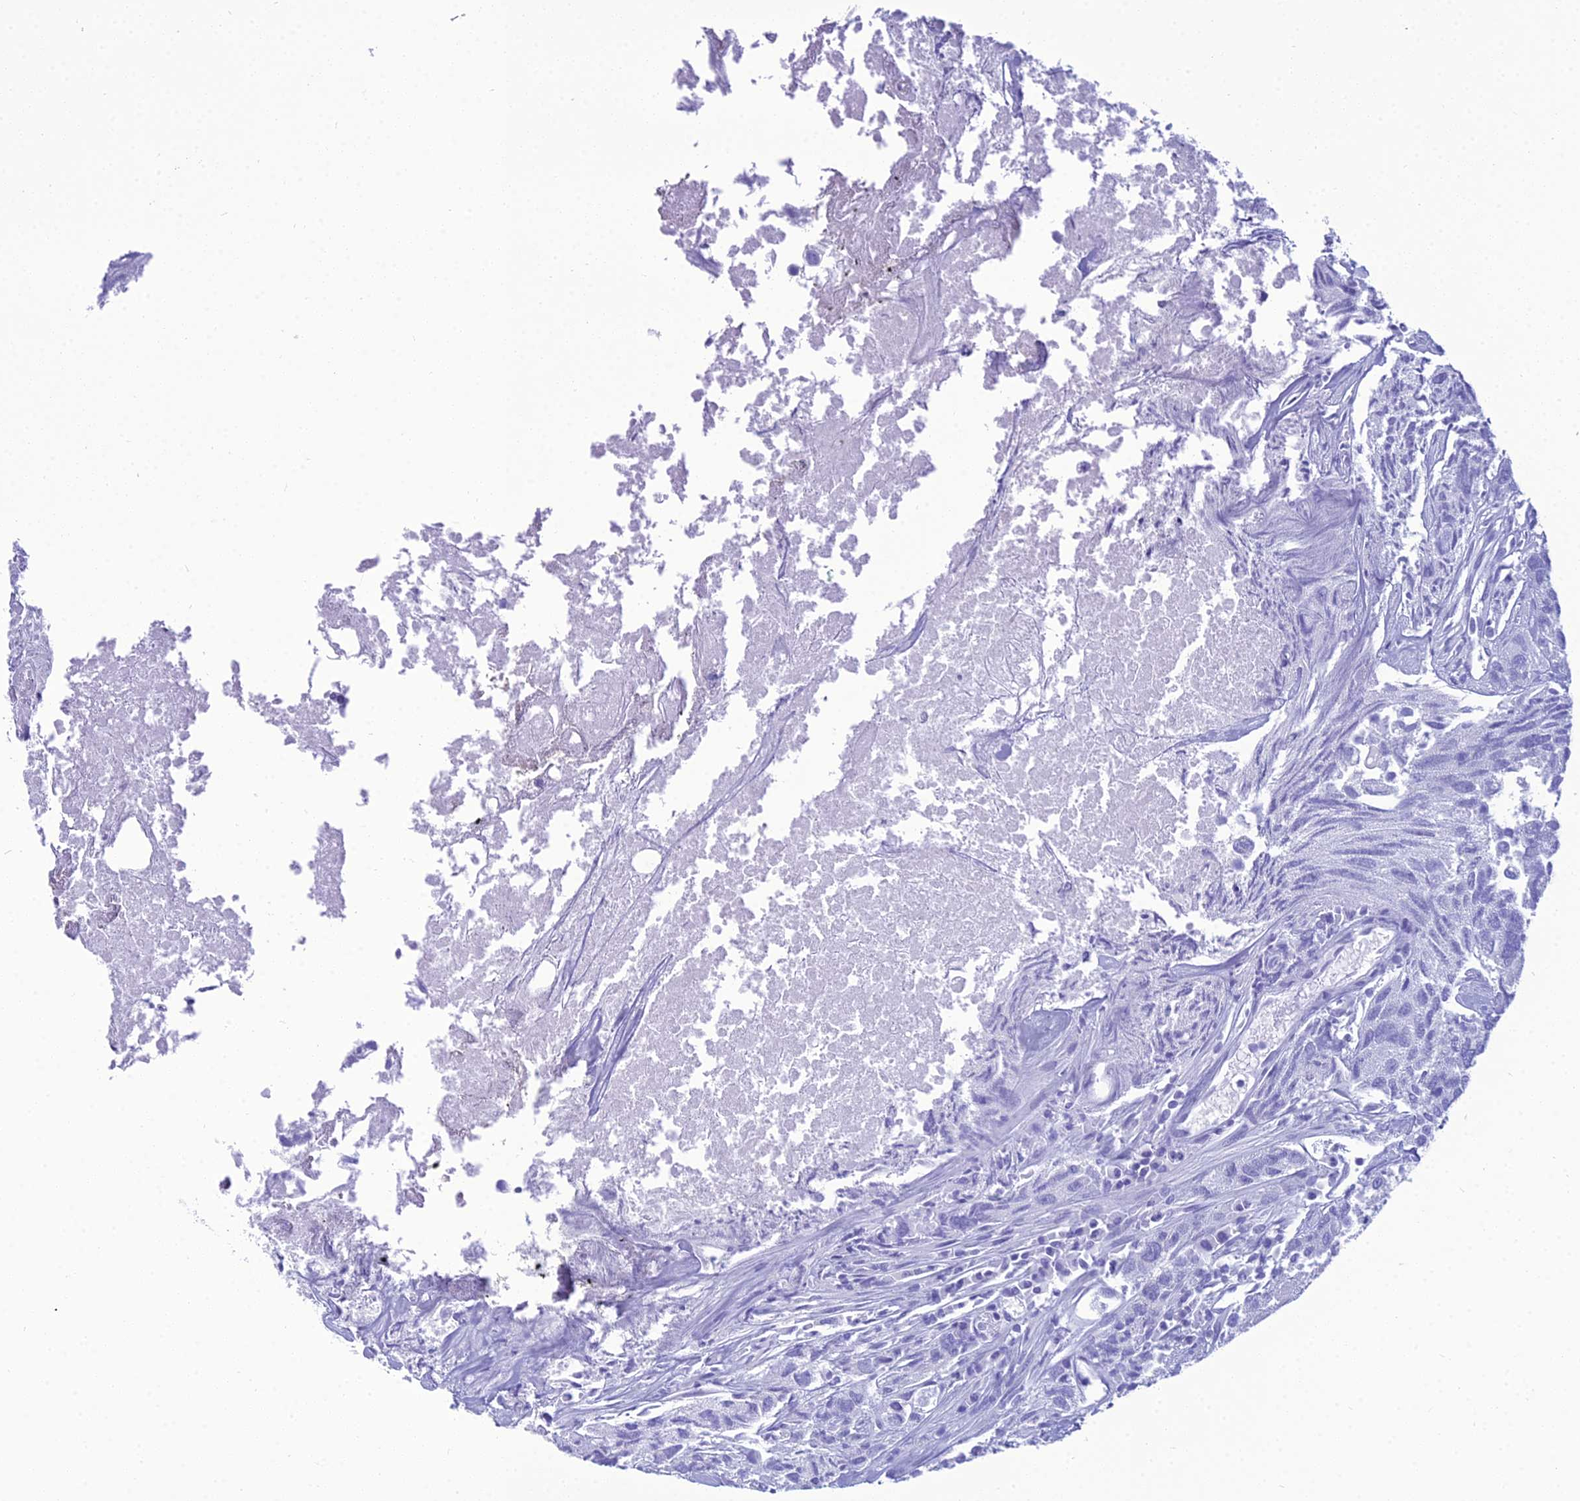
{"staining": {"intensity": "negative", "quantity": "none", "location": "none"}, "tissue": "urothelial cancer", "cell_type": "Tumor cells", "image_type": "cancer", "snomed": [{"axis": "morphology", "description": "Urothelial carcinoma, High grade"}, {"axis": "topography", "description": "Urinary bladder"}], "caption": "DAB immunohistochemical staining of urothelial cancer reveals no significant staining in tumor cells.", "gene": "ZNF442", "patient": {"sex": "female", "age": 75}}